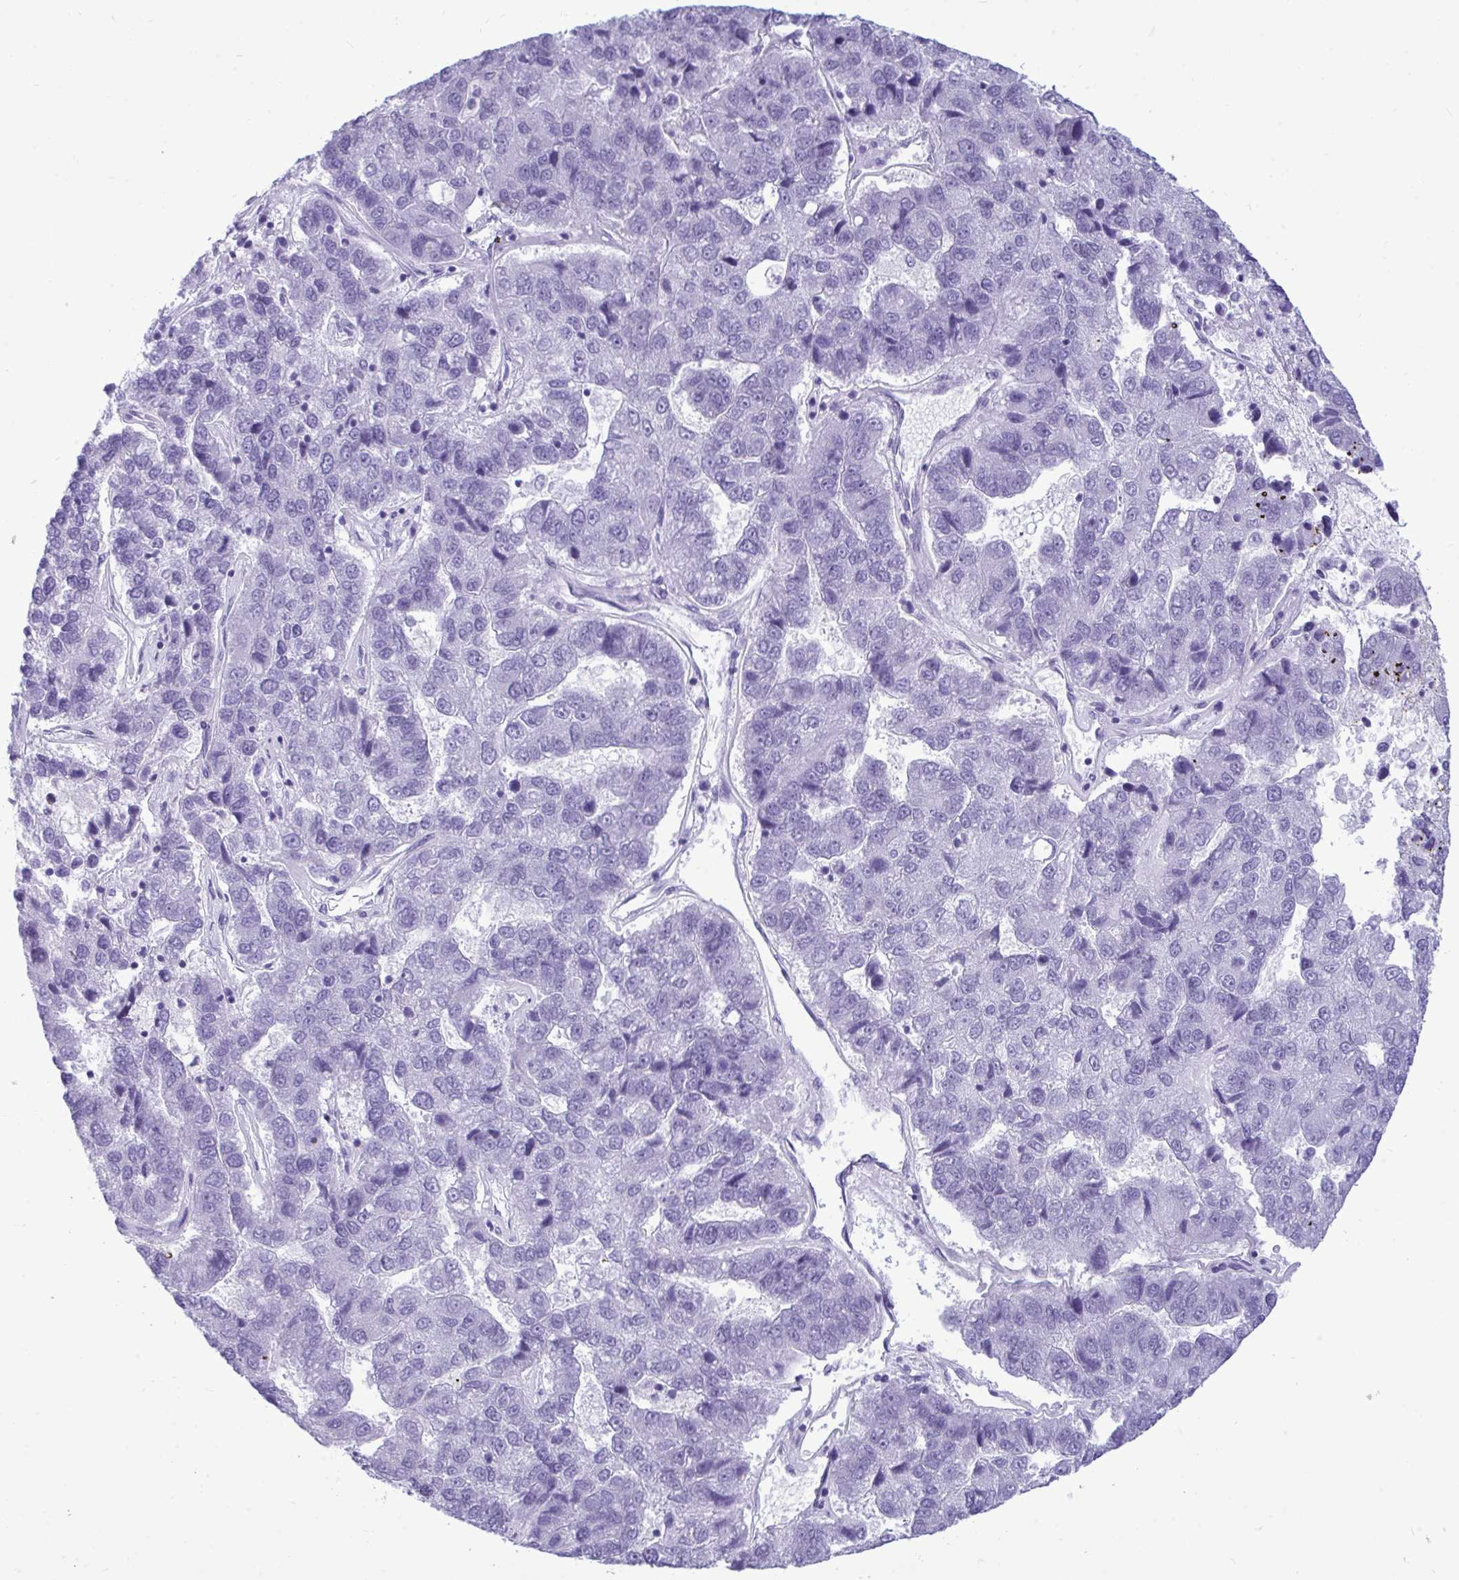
{"staining": {"intensity": "negative", "quantity": "none", "location": "none"}, "tissue": "pancreatic cancer", "cell_type": "Tumor cells", "image_type": "cancer", "snomed": [{"axis": "morphology", "description": "Adenocarcinoma, NOS"}, {"axis": "topography", "description": "Pancreas"}], "caption": "Tumor cells are negative for brown protein staining in pancreatic cancer. The staining was performed using DAB to visualize the protein expression in brown, while the nuclei were stained in blue with hematoxylin (Magnification: 20x).", "gene": "PRM2", "patient": {"sex": "female", "age": 61}}